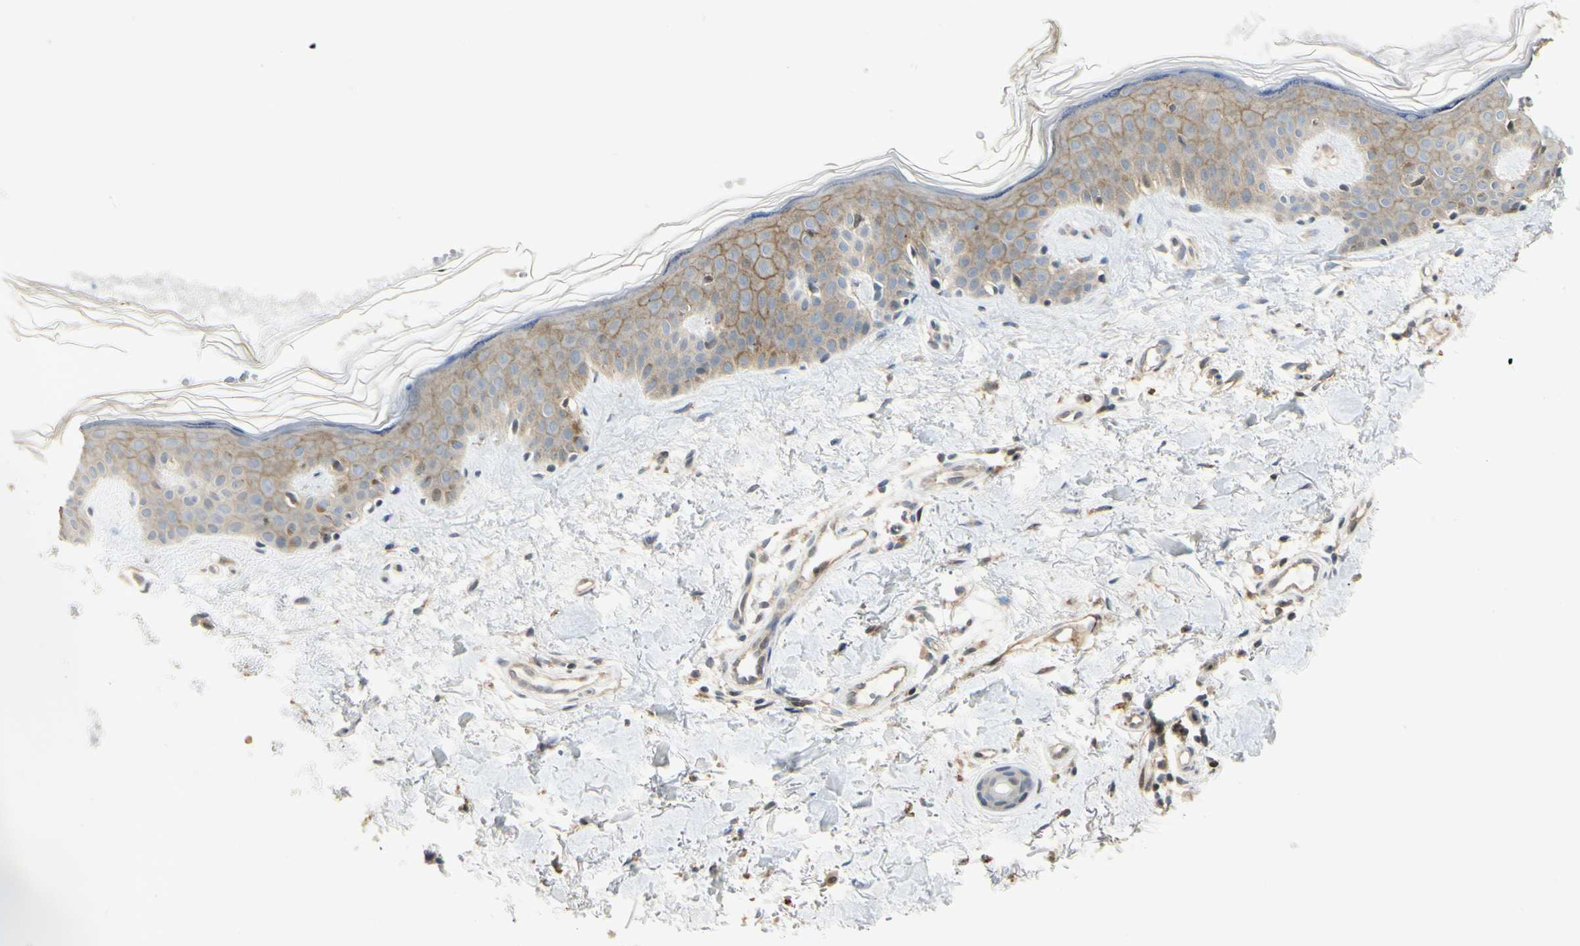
{"staining": {"intensity": "moderate", "quantity": ">75%", "location": "cytoplasmic/membranous"}, "tissue": "skin", "cell_type": "Fibroblasts", "image_type": "normal", "snomed": [{"axis": "morphology", "description": "Normal tissue, NOS"}, {"axis": "topography", "description": "Skin"}], "caption": "DAB (3,3'-diaminobenzidine) immunohistochemical staining of normal human skin displays moderate cytoplasmic/membranous protein expression in approximately >75% of fibroblasts. (Brightfield microscopy of DAB IHC at high magnification).", "gene": "FNDC3B", "patient": {"sex": "male", "age": 67}}